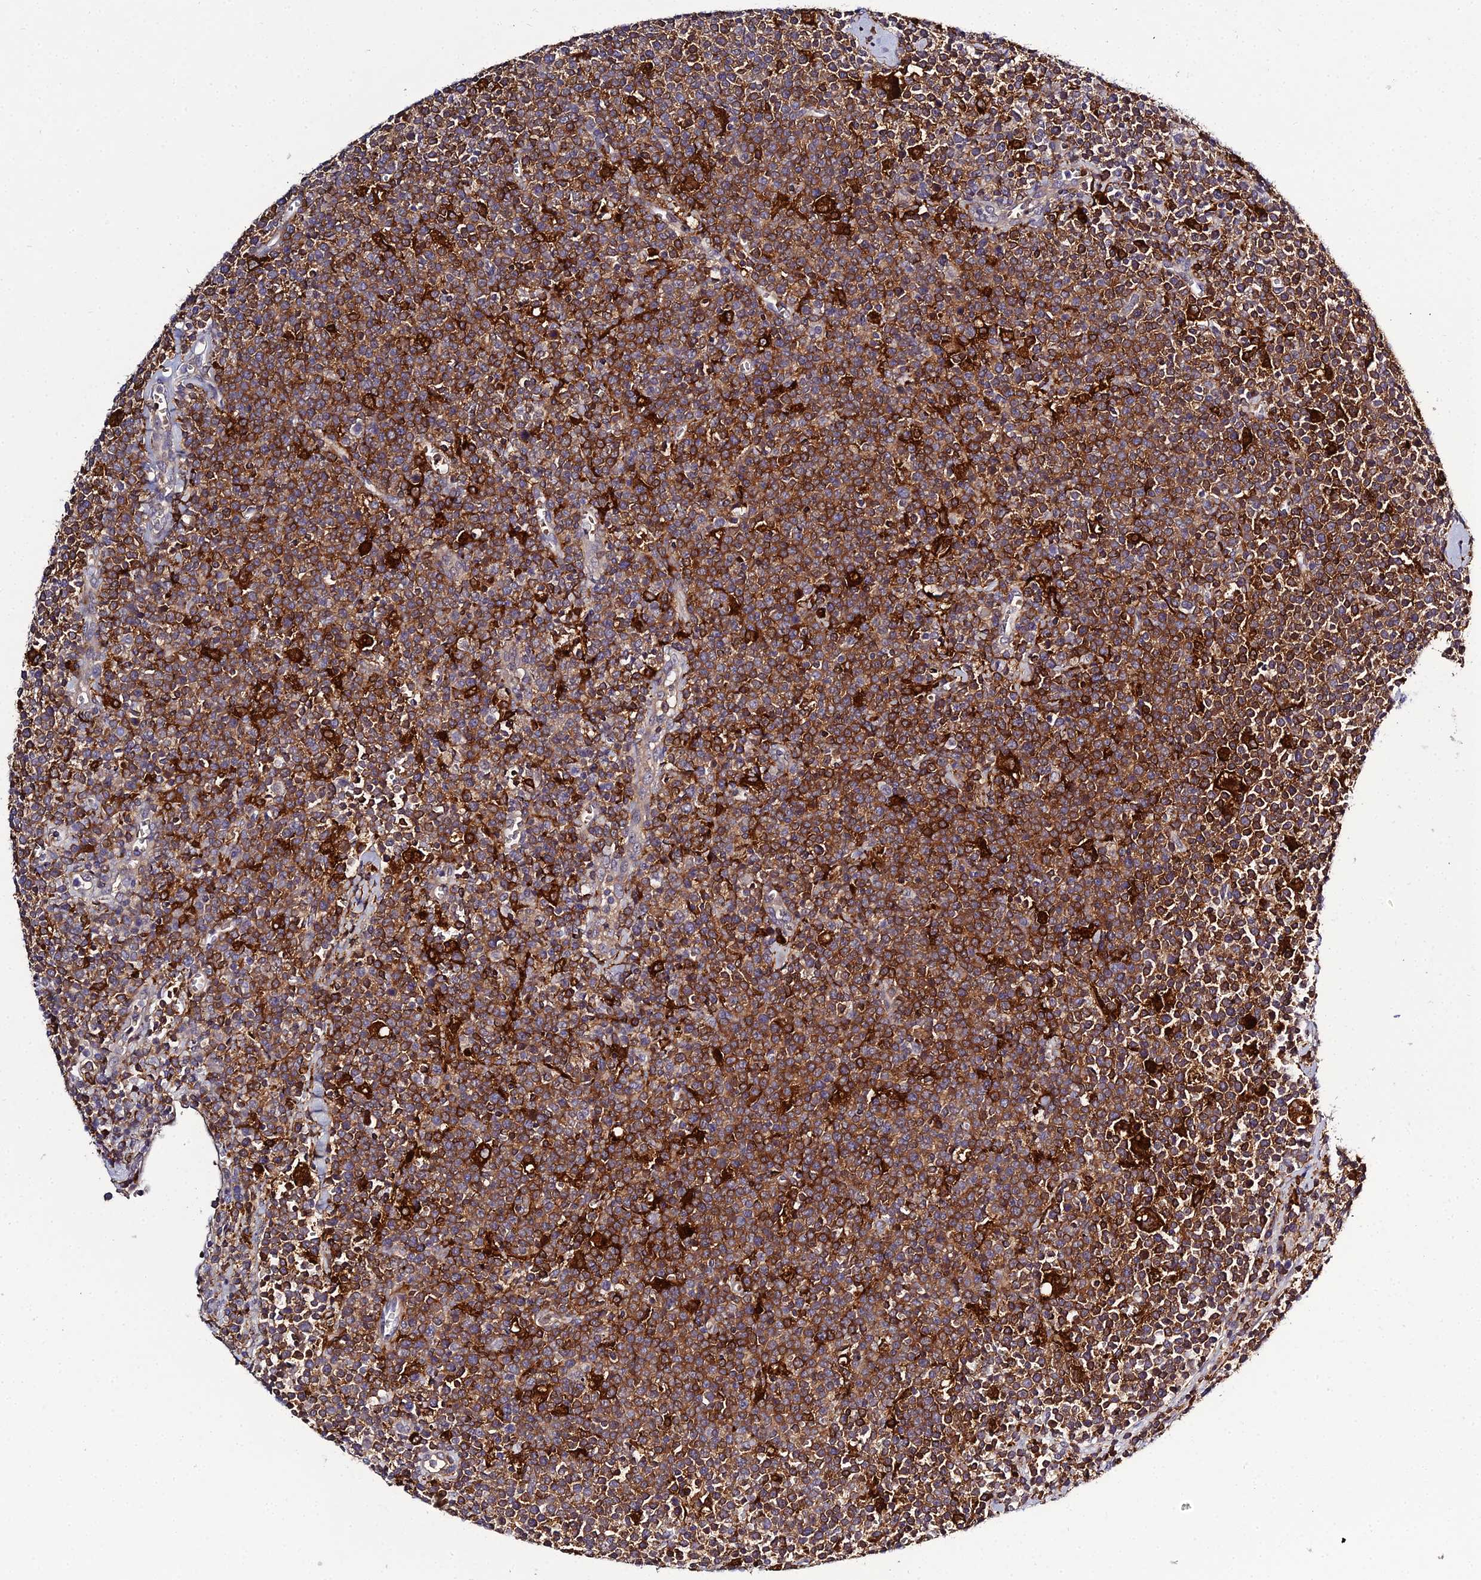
{"staining": {"intensity": "moderate", "quantity": ">75%", "location": "cytoplasmic/membranous"}, "tissue": "lymphoma", "cell_type": "Tumor cells", "image_type": "cancer", "snomed": [{"axis": "morphology", "description": "Malignant lymphoma, non-Hodgkin's type, High grade"}, {"axis": "topography", "description": "Lymph node"}], "caption": "DAB (3,3'-diaminobenzidine) immunohistochemical staining of malignant lymphoma, non-Hodgkin's type (high-grade) reveals moderate cytoplasmic/membranous protein expression in approximately >75% of tumor cells. The staining was performed using DAB to visualize the protein expression in brown, while the nuclei were stained in blue with hematoxylin (Magnification: 20x).", "gene": "IL4I1", "patient": {"sex": "male", "age": 61}}